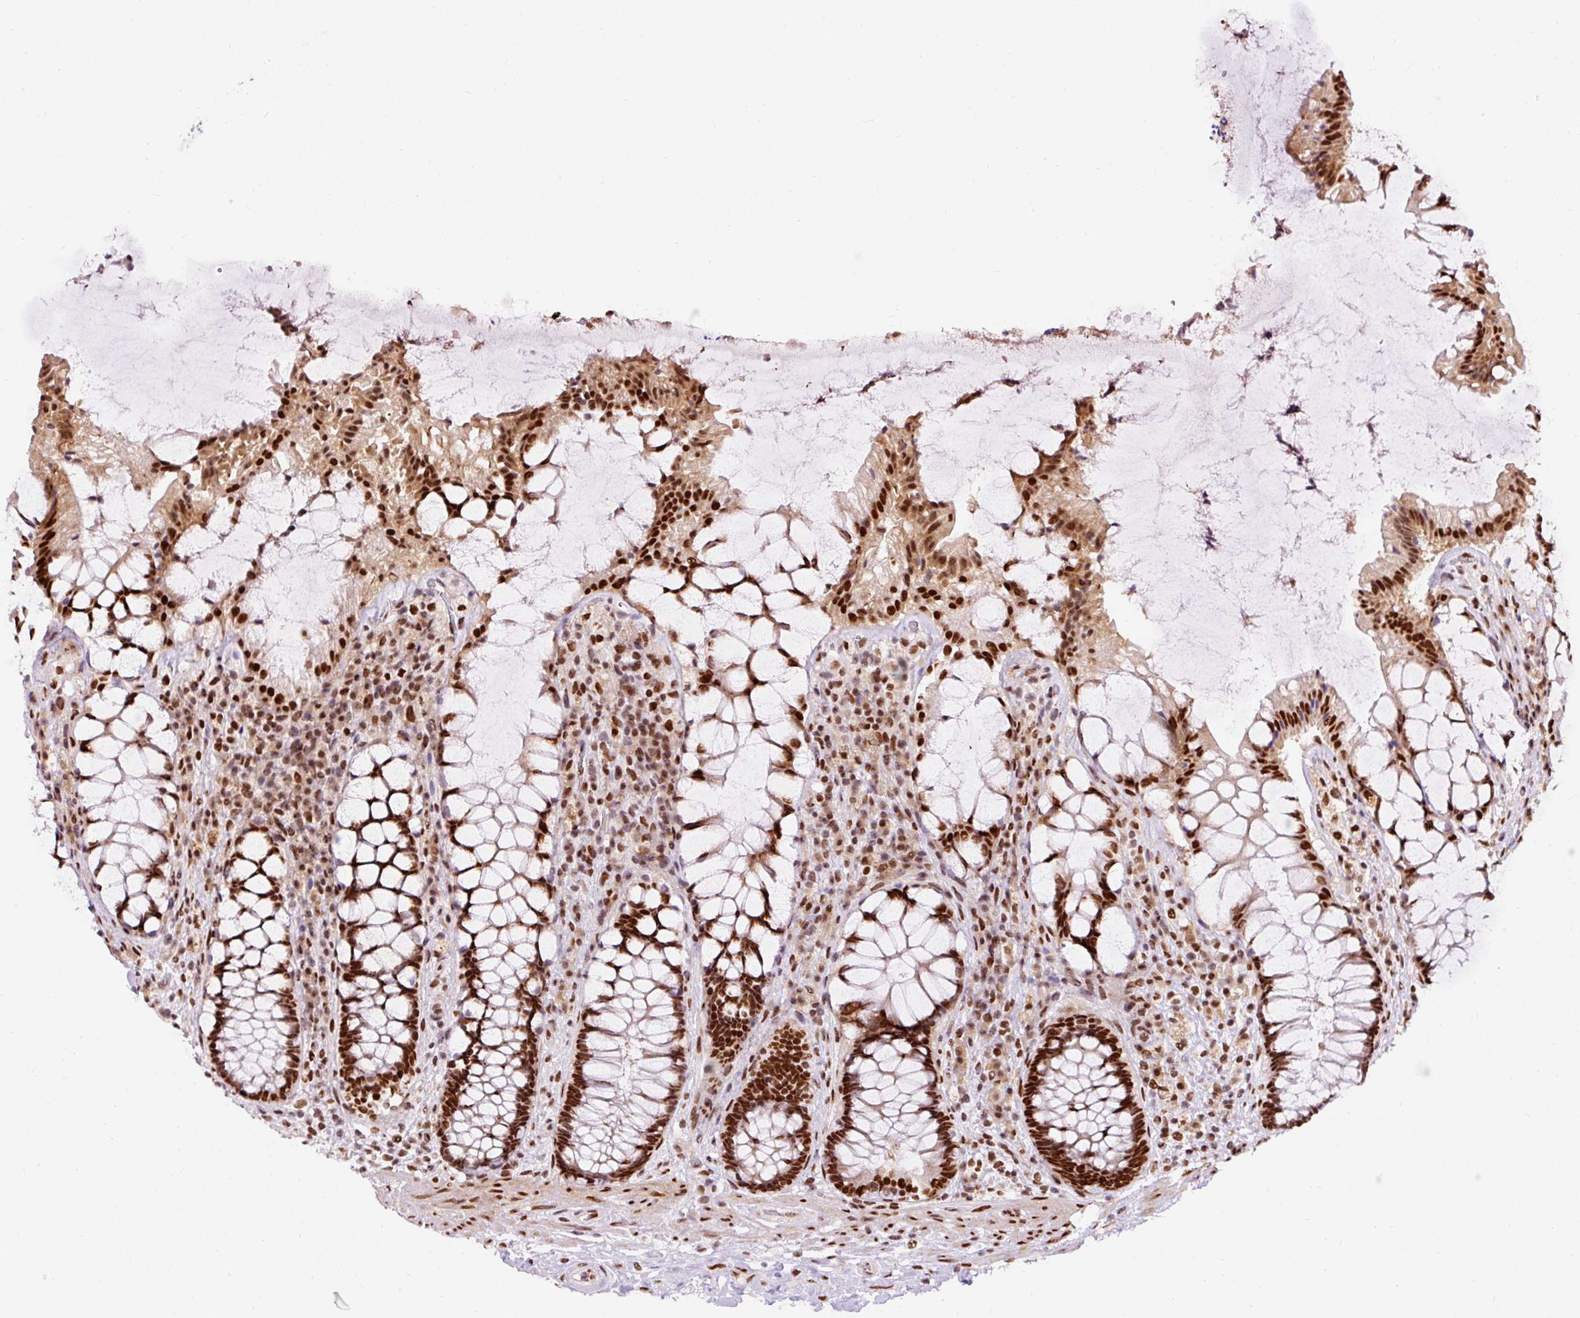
{"staining": {"intensity": "strong", "quantity": ">75%", "location": "nuclear"}, "tissue": "rectum", "cell_type": "Glandular cells", "image_type": "normal", "snomed": [{"axis": "morphology", "description": "Normal tissue, NOS"}, {"axis": "topography", "description": "Rectum"}], "caption": "The photomicrograph displays staining of unremarkable rectum, revealing strong nuclear protein staining (brown color) within glandular cells. (IHC, brightfield microscopy, high magnification).", "gene": "HNRNPC", "patient": {"sex": "female", "age": 58}}